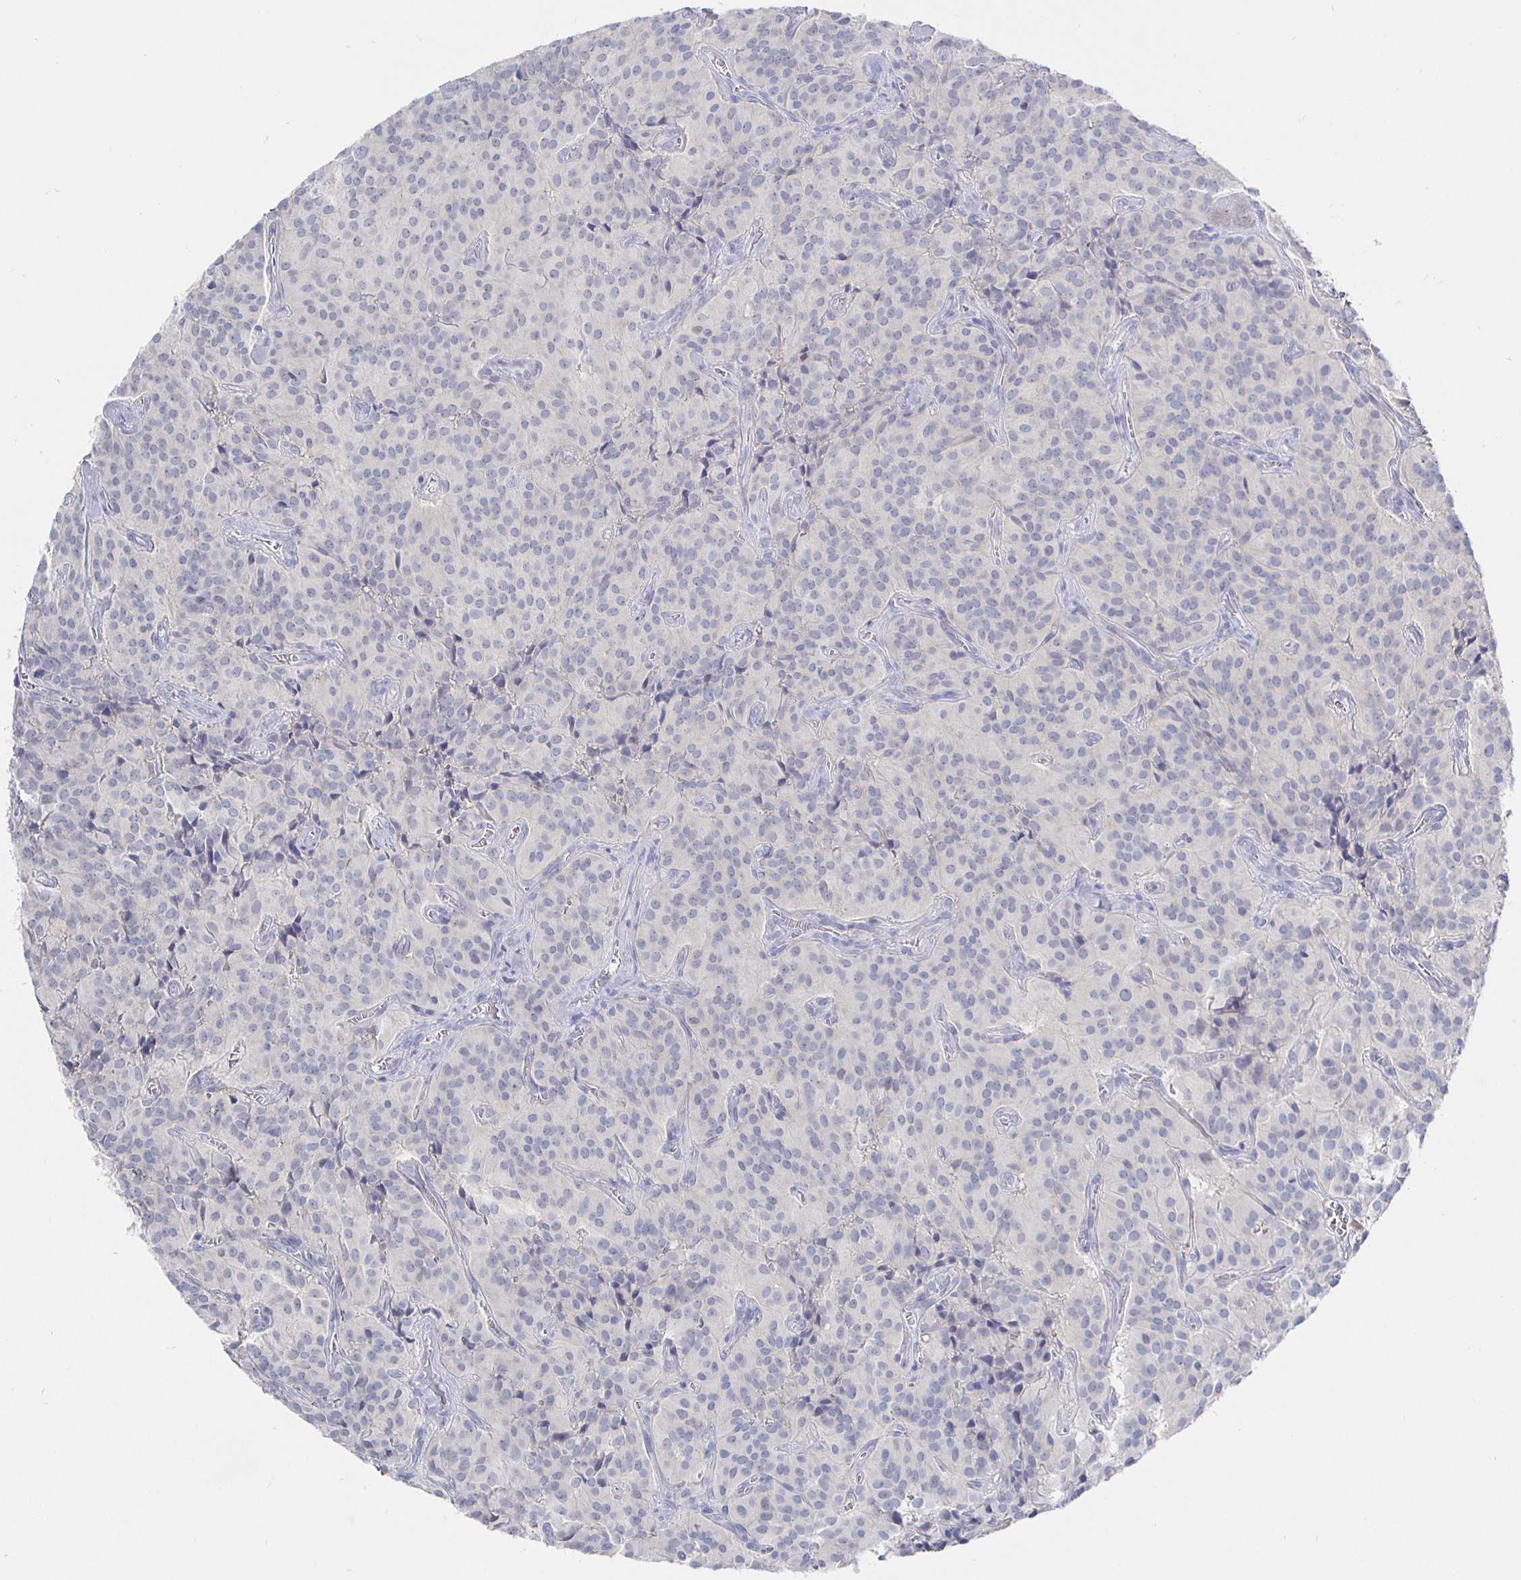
{"staining": {"intensity": "negative", "quantity": "none", "location": "none"}, "tissue": "glioma", "cell_type": "Tumor cells", "image_type": "cancer", "snomed": [{"axis": "morphology", "description": "Glioma, malignant, Low grade"}, {"axis": "topography", "description": "Brain"}], "caption": "There is no significant staining in tumor cells of low-grade glioma (malignant).", "gene": "LRRC23", "patient": {"sex": "male", "age": 42}}